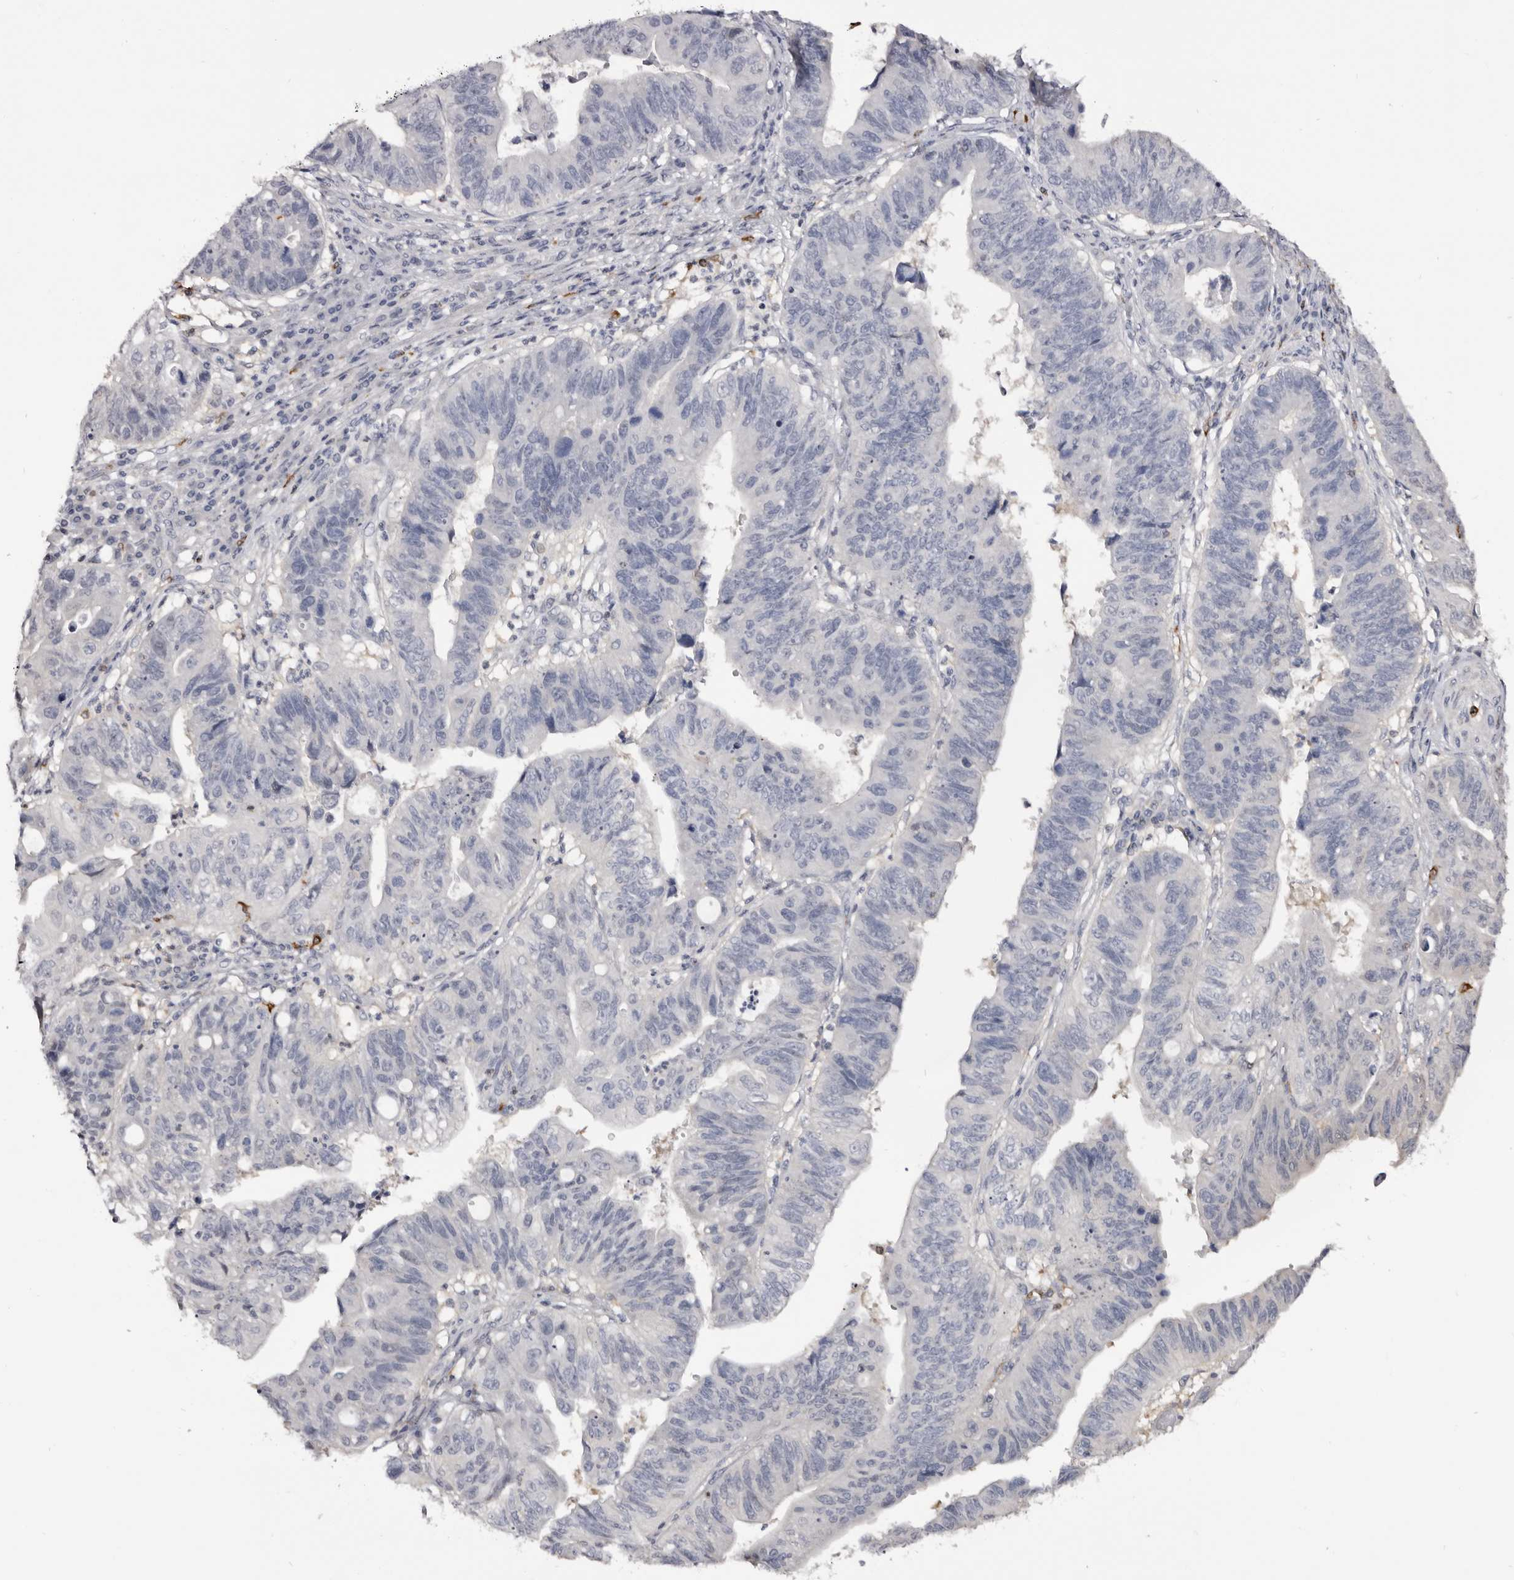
{"staining": {"intensity": "negative", "quantity": "none", "location": "none"}, "tissue": "stomach cancer", "cell_type": "Tumor cells", "image_type": "cancer", "snomed": [{"axis": "morphology", "description": "Adenocarcinoma, NOS"}, {"axis": "topography", "description": "Stomach"}], "caption": "Tumor cells show no significant protein positivity in stomach adenocarcinoma.", "gene": "TNNI1", "patient": {"sex": "male", "age": 59}}